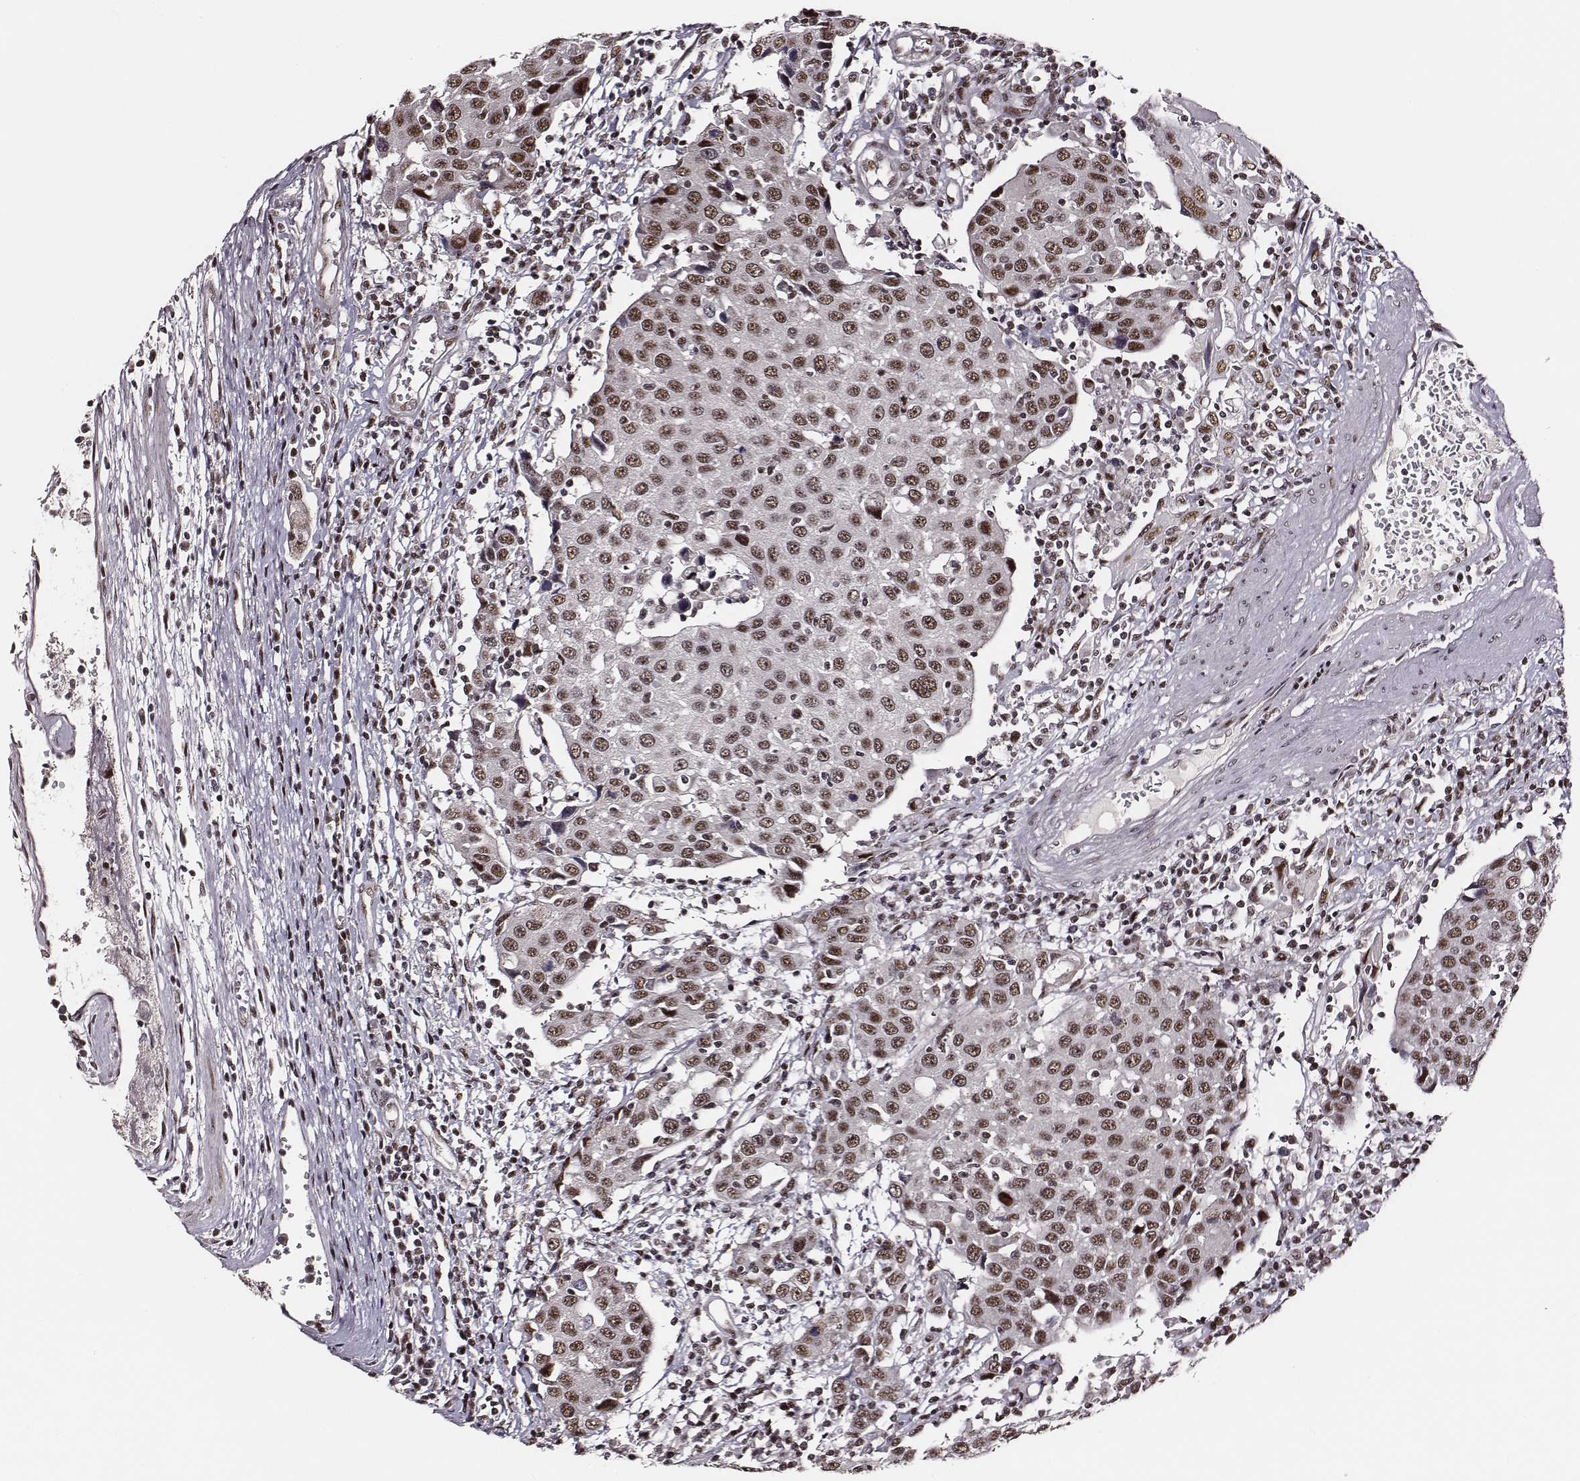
{"staining": {"intensity": "moderate", "quantity": ">75%", "location": "nuclear"}, "tissue": "urothelial cancer", "cell_type": "Tumor cells", "image_type": "cancer", "snomed": [{"axis": "morphology", "description": "Urothelial carcinoma, High grade"}, {"axis": "topography", "description": "Urinary bladder"}], "caption": "Human urothelial cancer stained with a brown dye demonstrates moderate nuclear positive expression in approximately >75% of tumor cells.", "gene": "PPARA", "patient": {"sex": "female", "age": 85}}